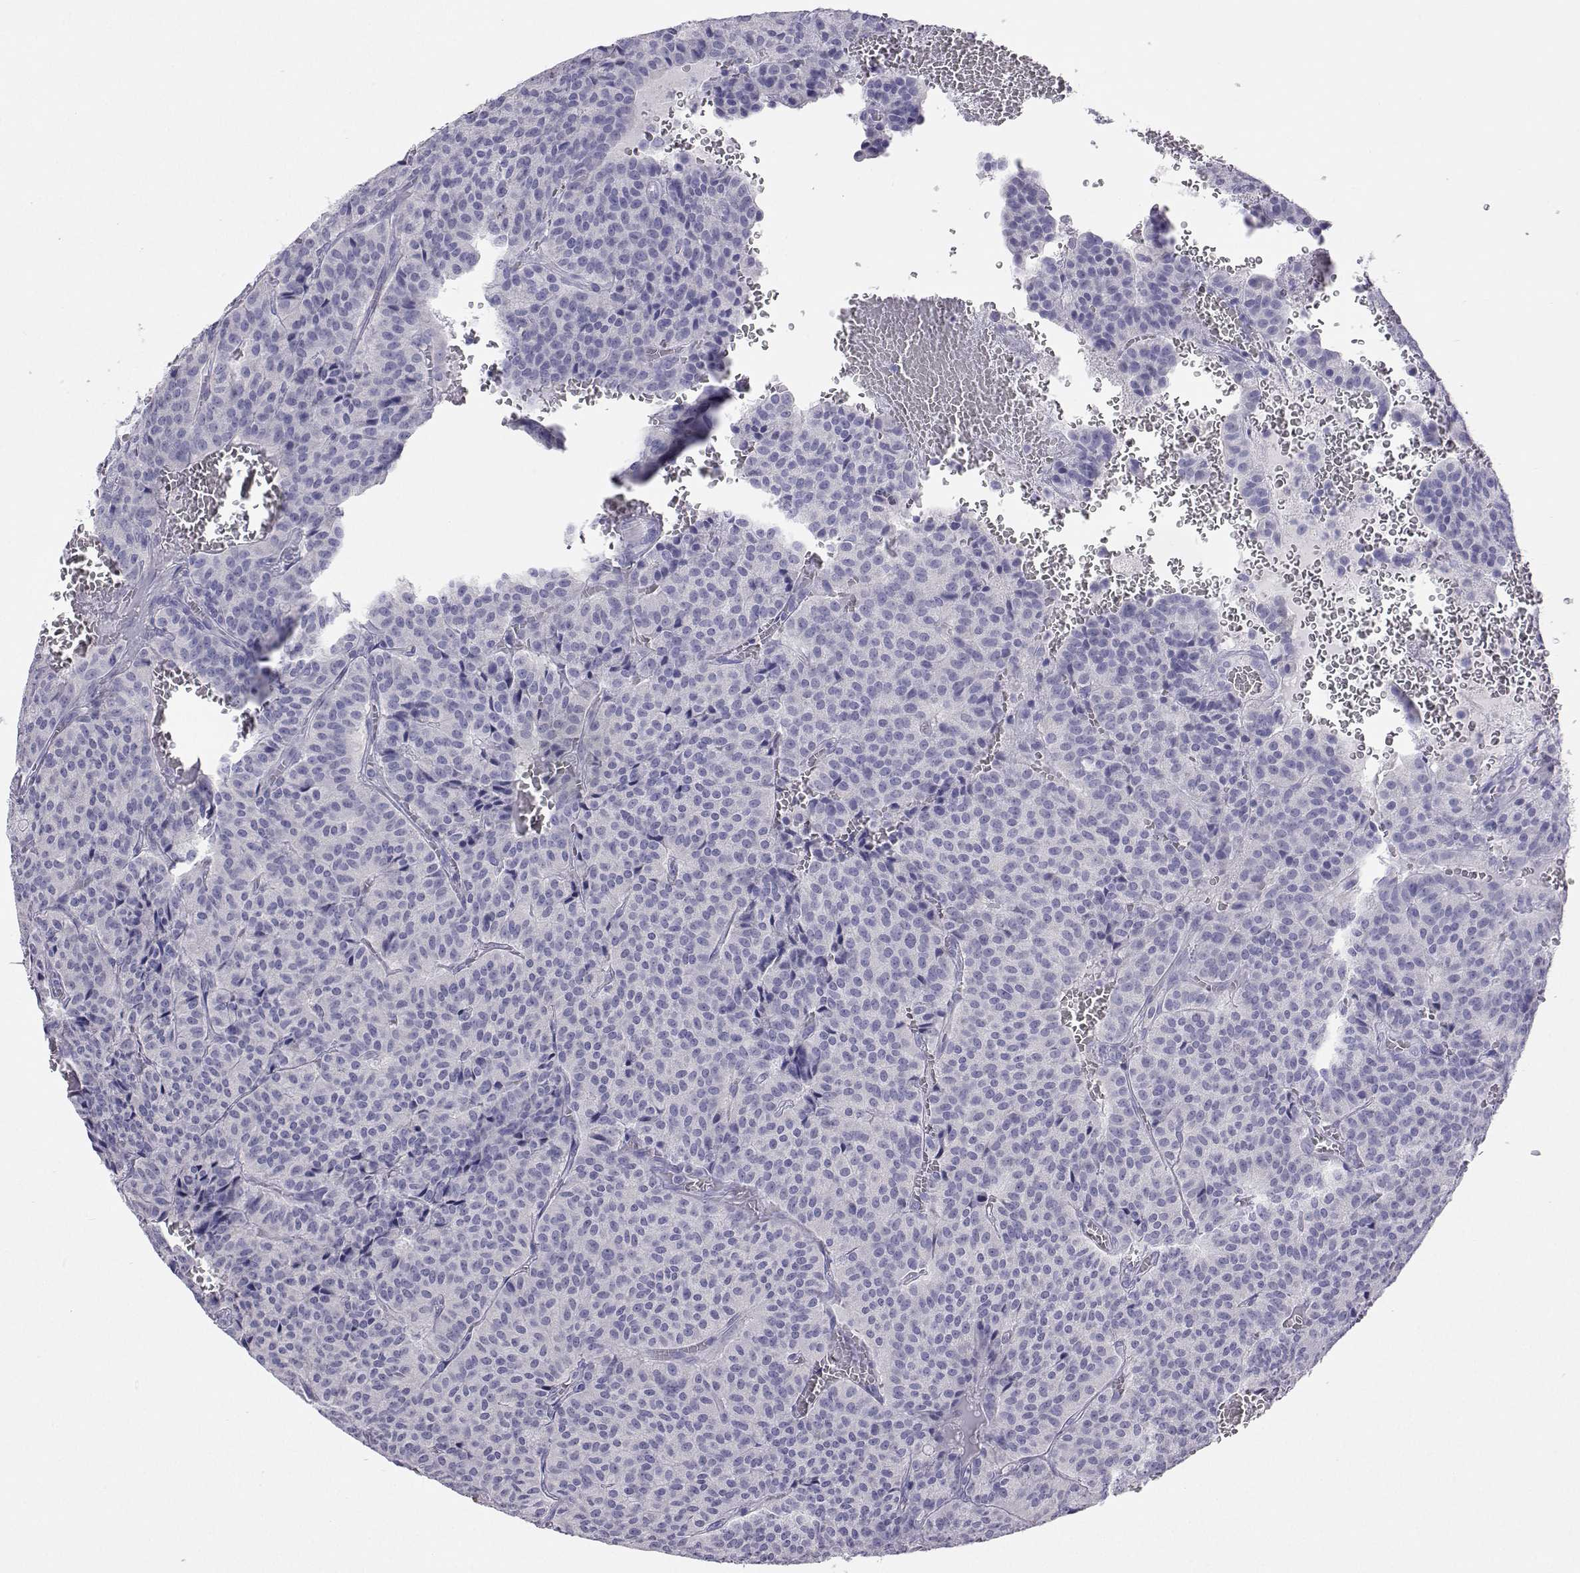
{"staining": {"intensity": "negative", "quantity": "none", "location": "none"}, "tissue": "carcinoid", "cell_type": "Tumor cells", "image_type": "cancer", "snomed": [{"axis": "morphology", "description": "Carcinoid, malignant, NOS"}, {"axis": "topography", "description": "Lung"}], "caption": "A photomicrograph of malignant carcinoid stained for a protein demonstrates no brown staining in tumor cells.", "gene": "PLIN4", "patient": {"sex": "male", "age": 70}}